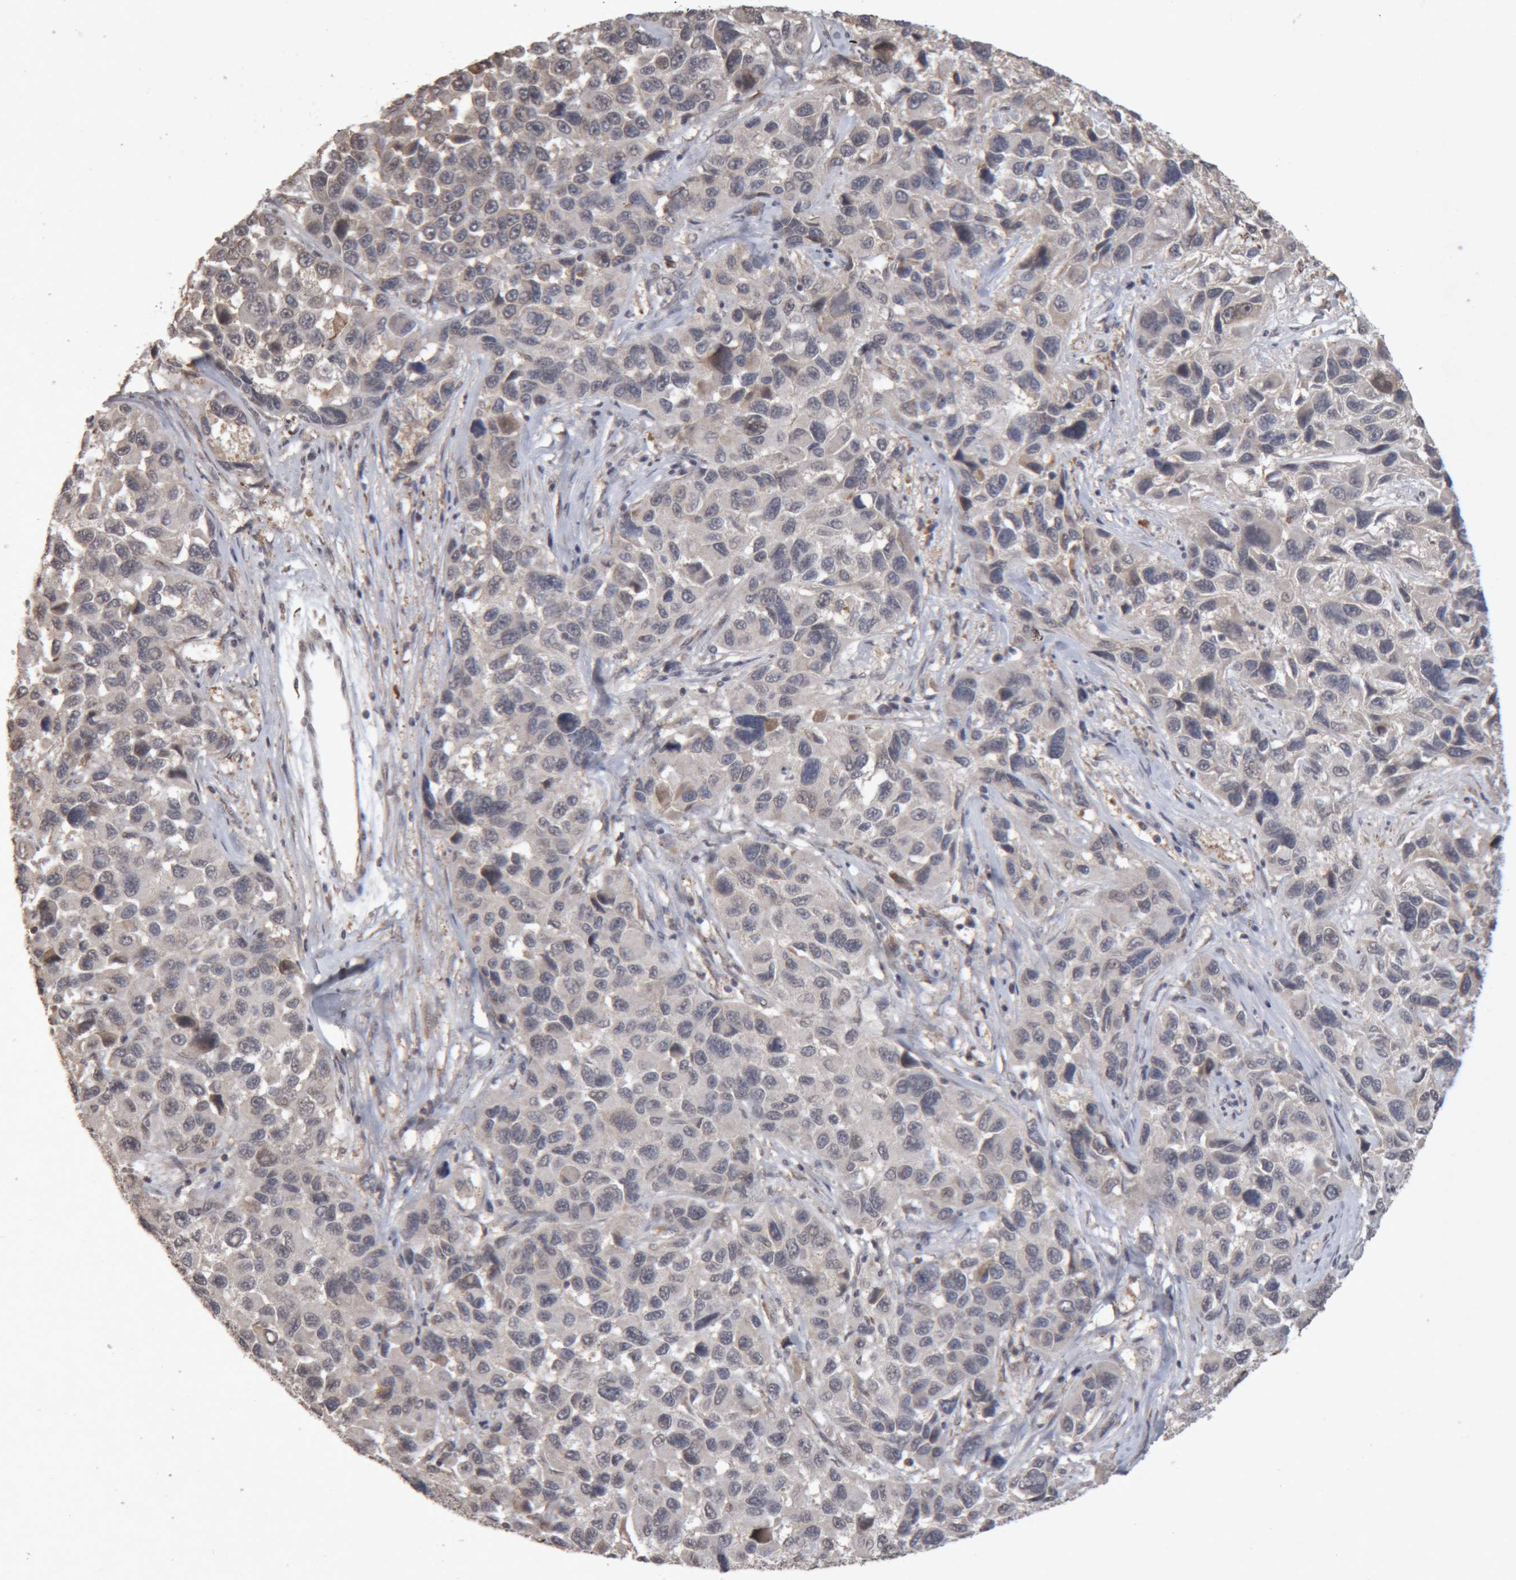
{"staining": {"intensity": "weak", "quantity": "25%-75%", "location": "cytoplasmic/membranous"}, "tissue": "melanoma", "cell_type": "Tumor cells", "image_type": "cancer", "snomed": [{"axis": "morphology", "description": "Malignant melanoma, NOS"}, {"axis": "topography", "description": "Skin"}], "caption": "This is an image of immunohistochemistry (IHC) staining of melanoma, which shows weak expression in the cytoplasmic/membranous of tumor cells.", "gene": "MEP1A", "patient": {"sex": "male", "age": 53}}